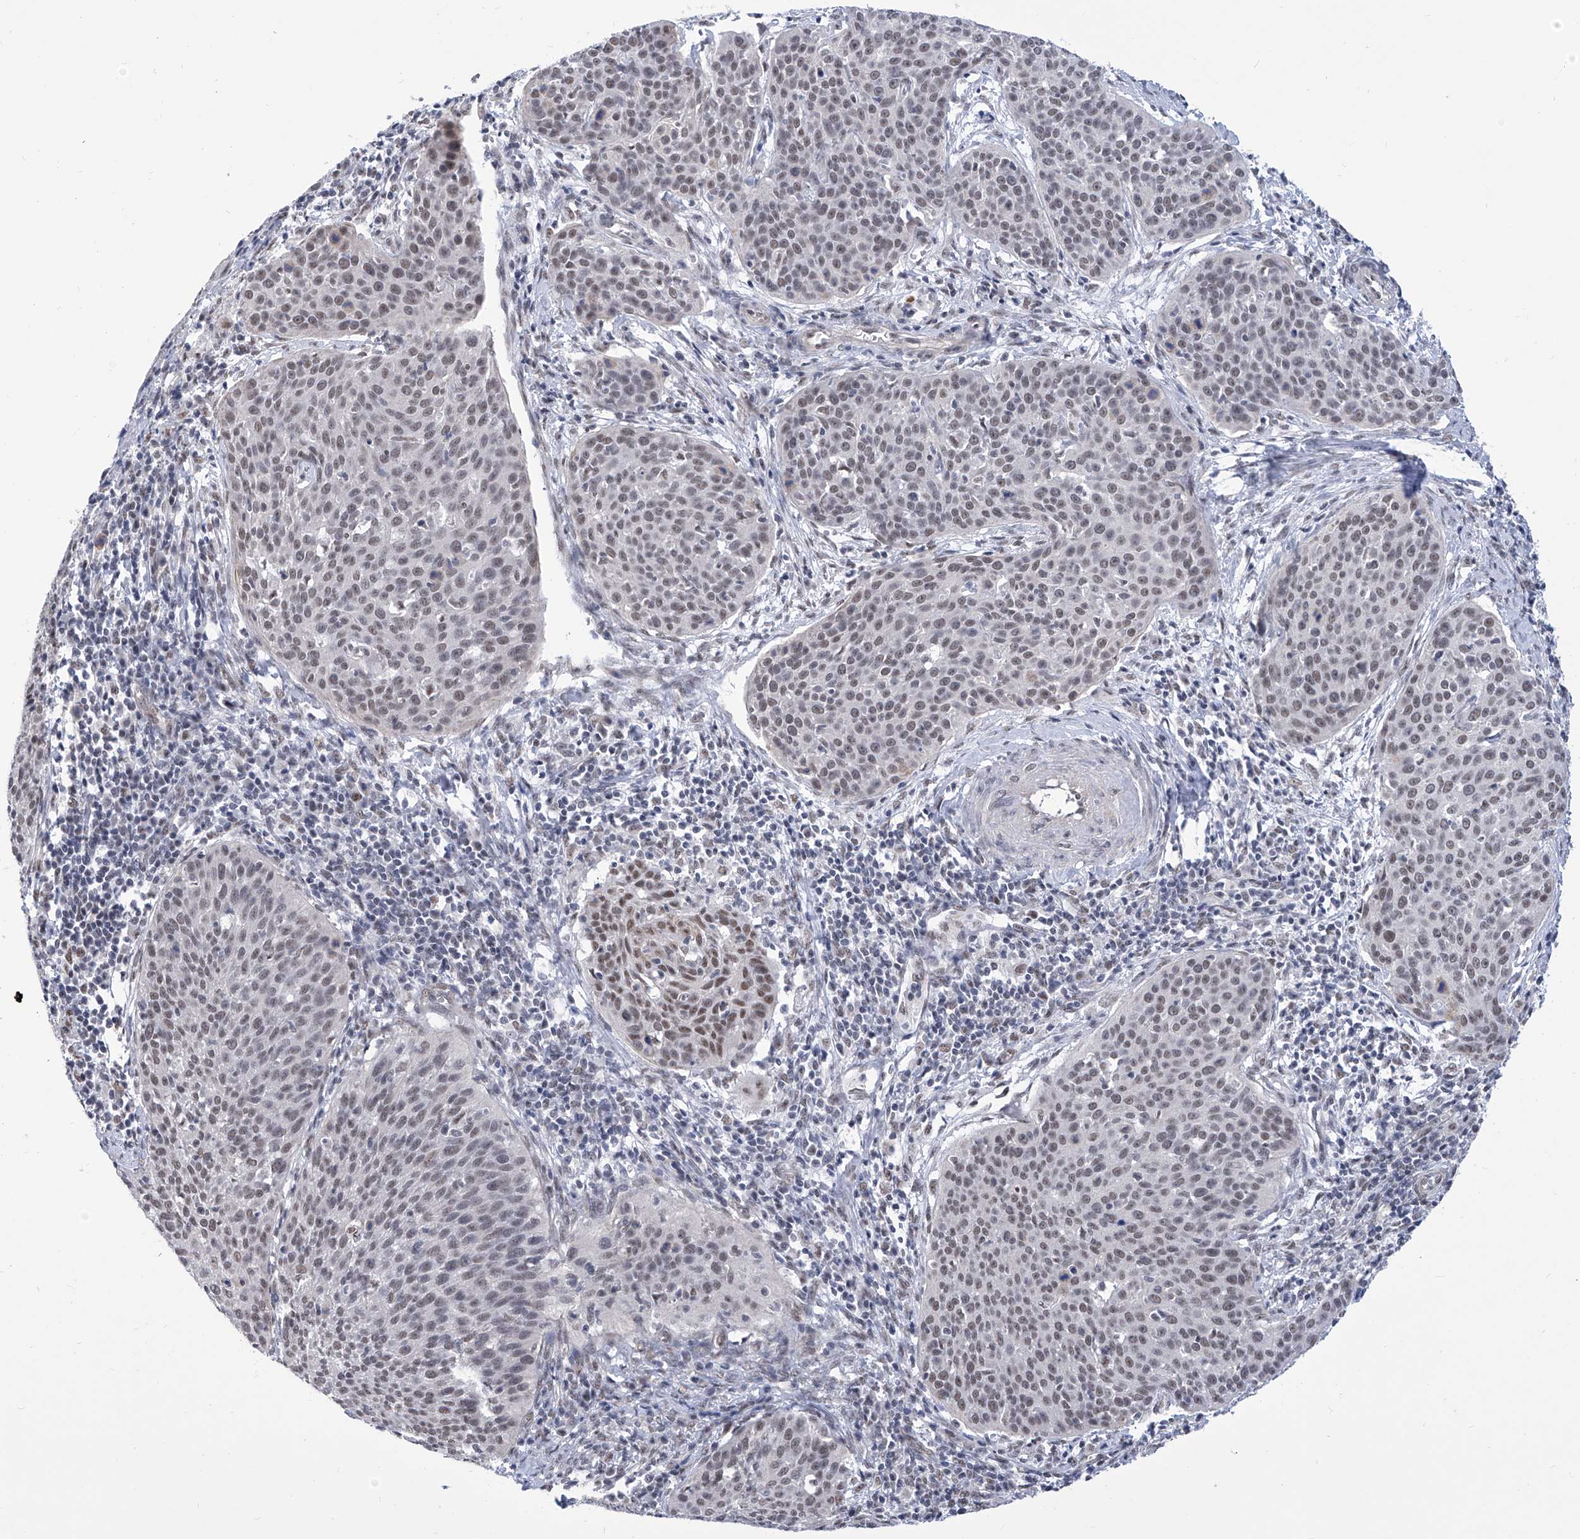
{"staining": {"intensity": "moderate", "quantity": ">75%", "location": "nuclear"}, "tissue": "cervical cancer", "cell_type": "Tumor cells", "image_type": "cancer", "snomed": [{"axis": "morphology", "description": "Squamous cell carcinoma, NOS"}, {"axis": "topography", "description": "Cervix"}], "caption": "Squamous cell carcinoma (cervical) stained with a brown dye exhibits moderate nuclear positive staining in approximately >75% of tumor cells.", "gene": "SART1", "patient": {"sex": "female", "age": 38}}